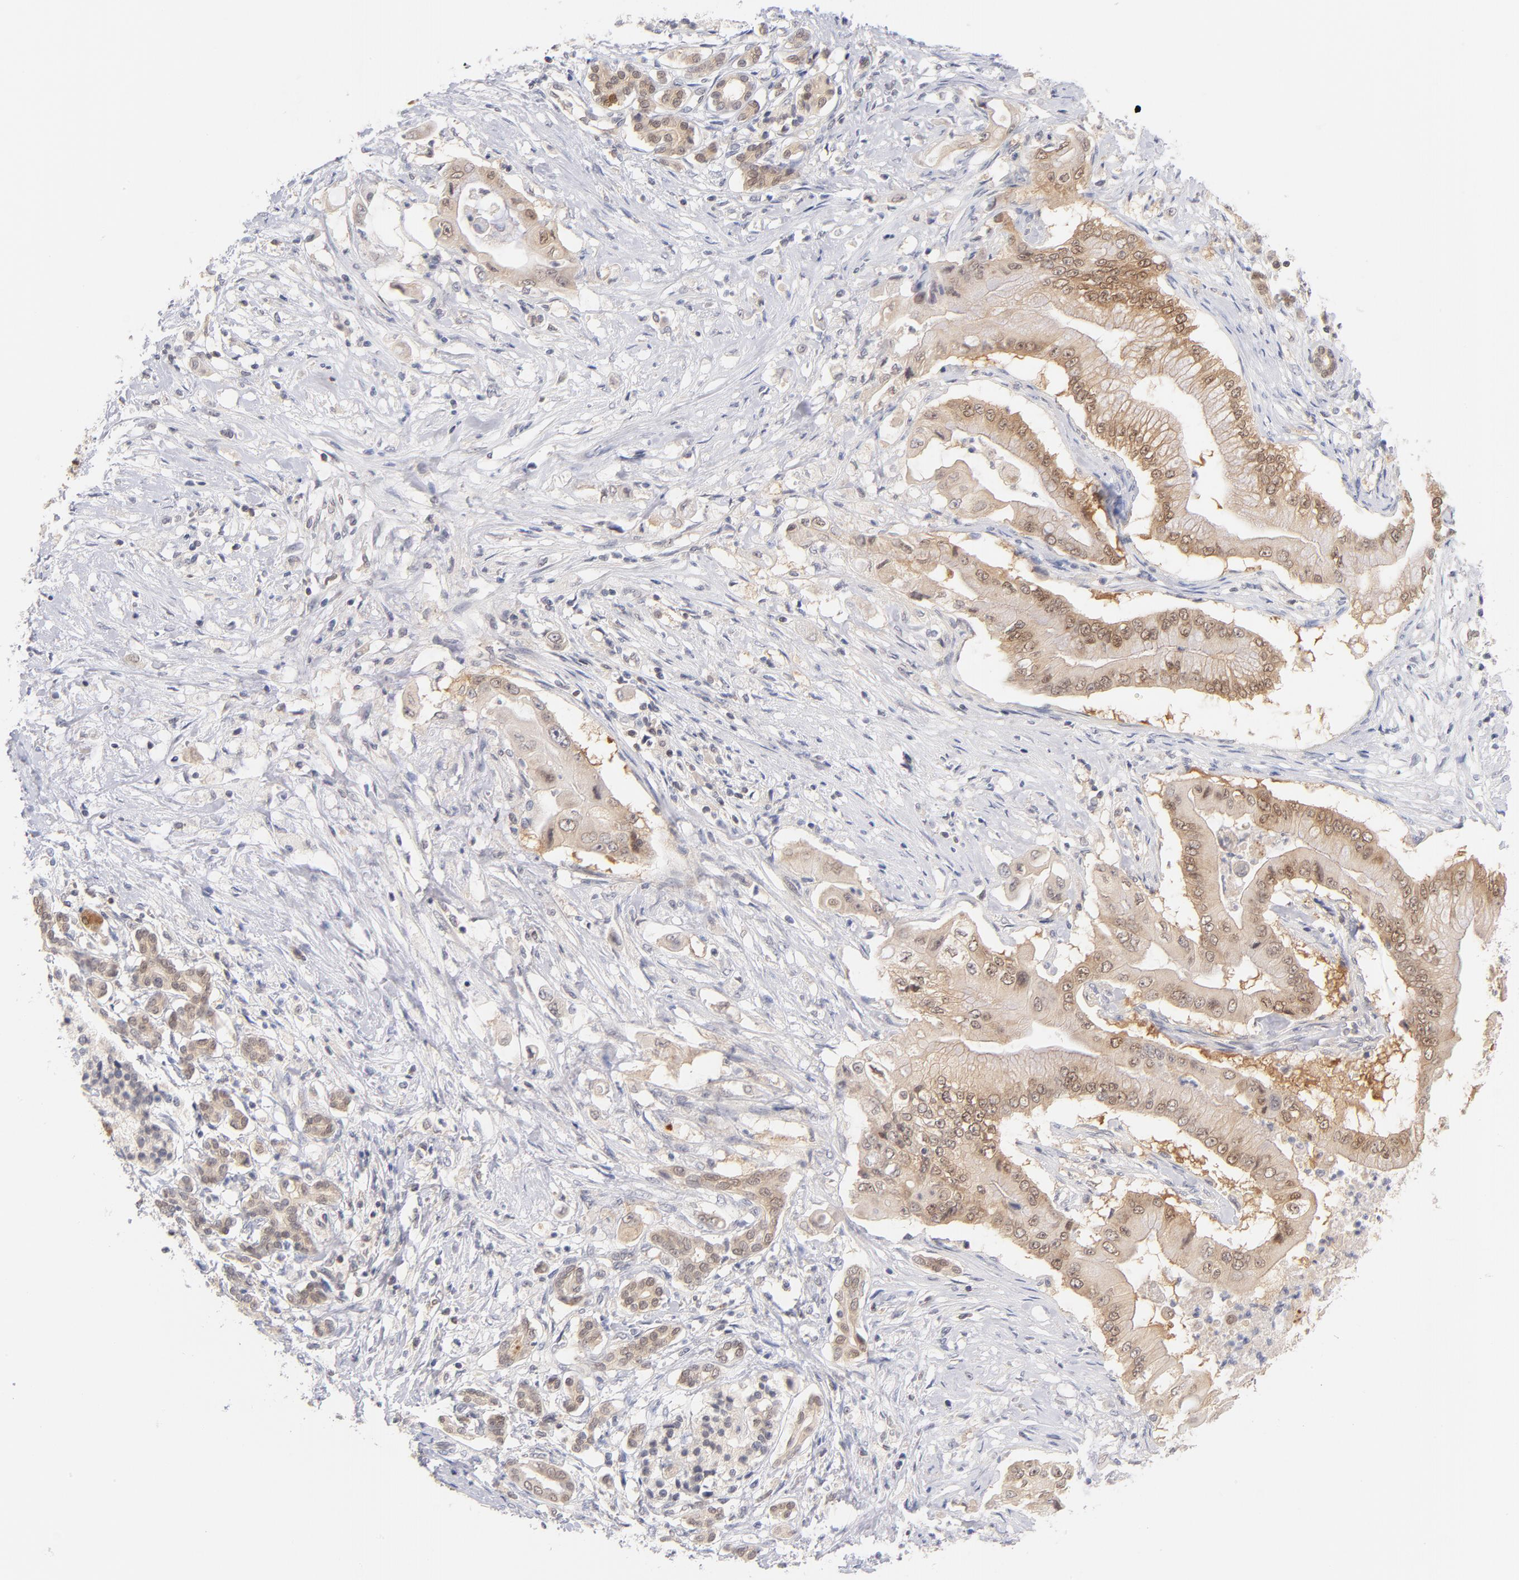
{"staining": {"intensity": "weak", "quantity": ">75%", "location": "cytoplasmic/membranous,nuclear"}, "tissue": "pancreatic cancer", "cell_type": "Tumor cells", "image_type": "cancer", "snomed": [{"axis": "morphology", "description": "Adenocarcinoma, NOS"}, {"axis": "topography", "description": "Pancreas"}], "caption": "Protein staining displays weak cytoplasmic/membranous and nuclear staining in approximately >75% of tumor cells in adenocarcinoma (pancreatic).", "gene": "CASP6", "patient": {"sex": "male", "age": 62}}